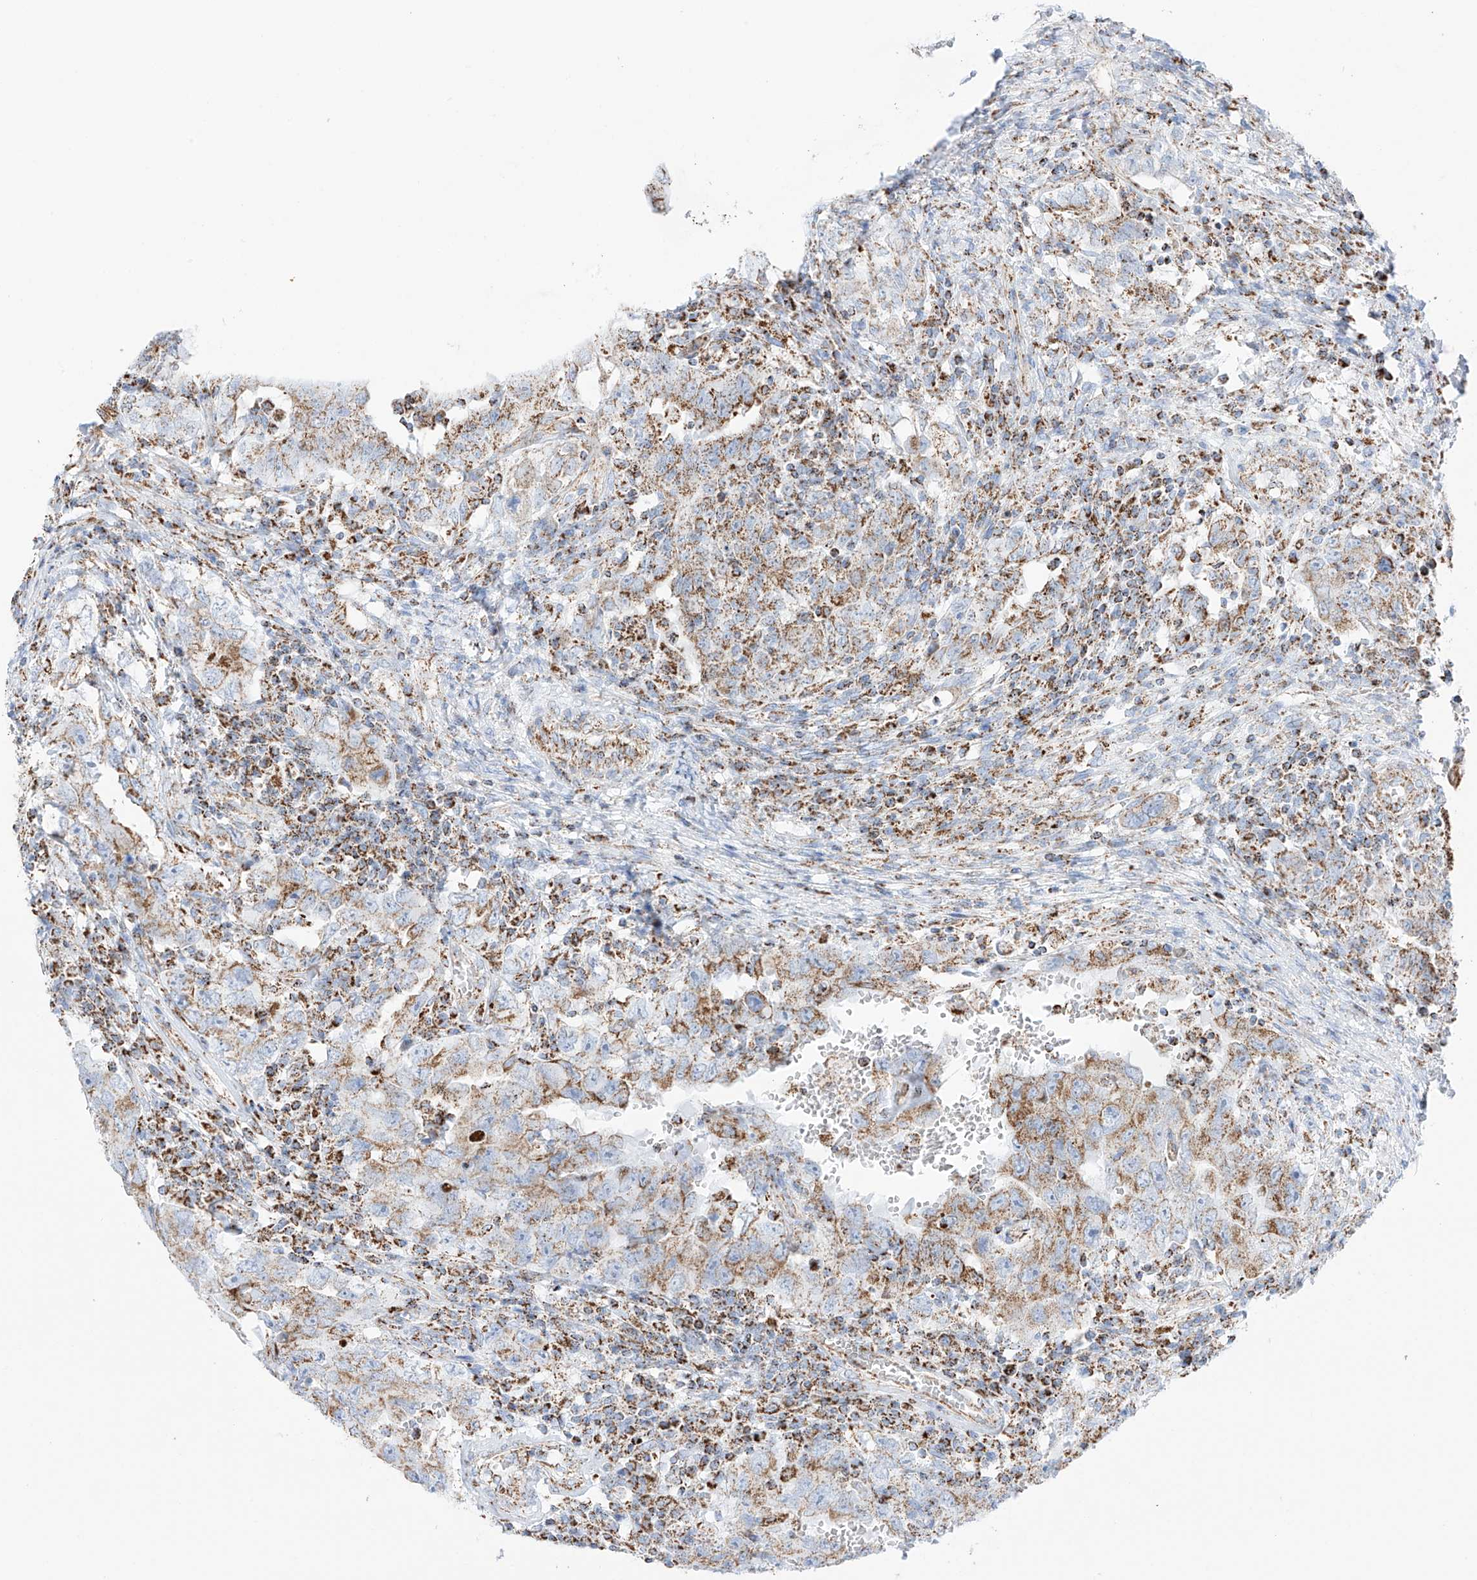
{"staining": {"intensity": "moderate", "quantity": ">75%", "location": "cytoplasmic/membranous"}, "tissue": "testis cancer", "cell_type": "Tumor cells", "image_type": "cancer", "snomed": [{"axis": "morphology", "description": "Carcinoma, Embryonal, NOS"}, {"axis": "topography", "description": "Testis"}], "caption": "About >75% of tumor cells in human testis cancer (embryonal carcinoma) demonstrate moderate cytoplasmic/membranous protein positivity as visualized by brown immunohistochemical staining.", "gene": "XKR3", "patient": {"sex": "male", "age": 26}}